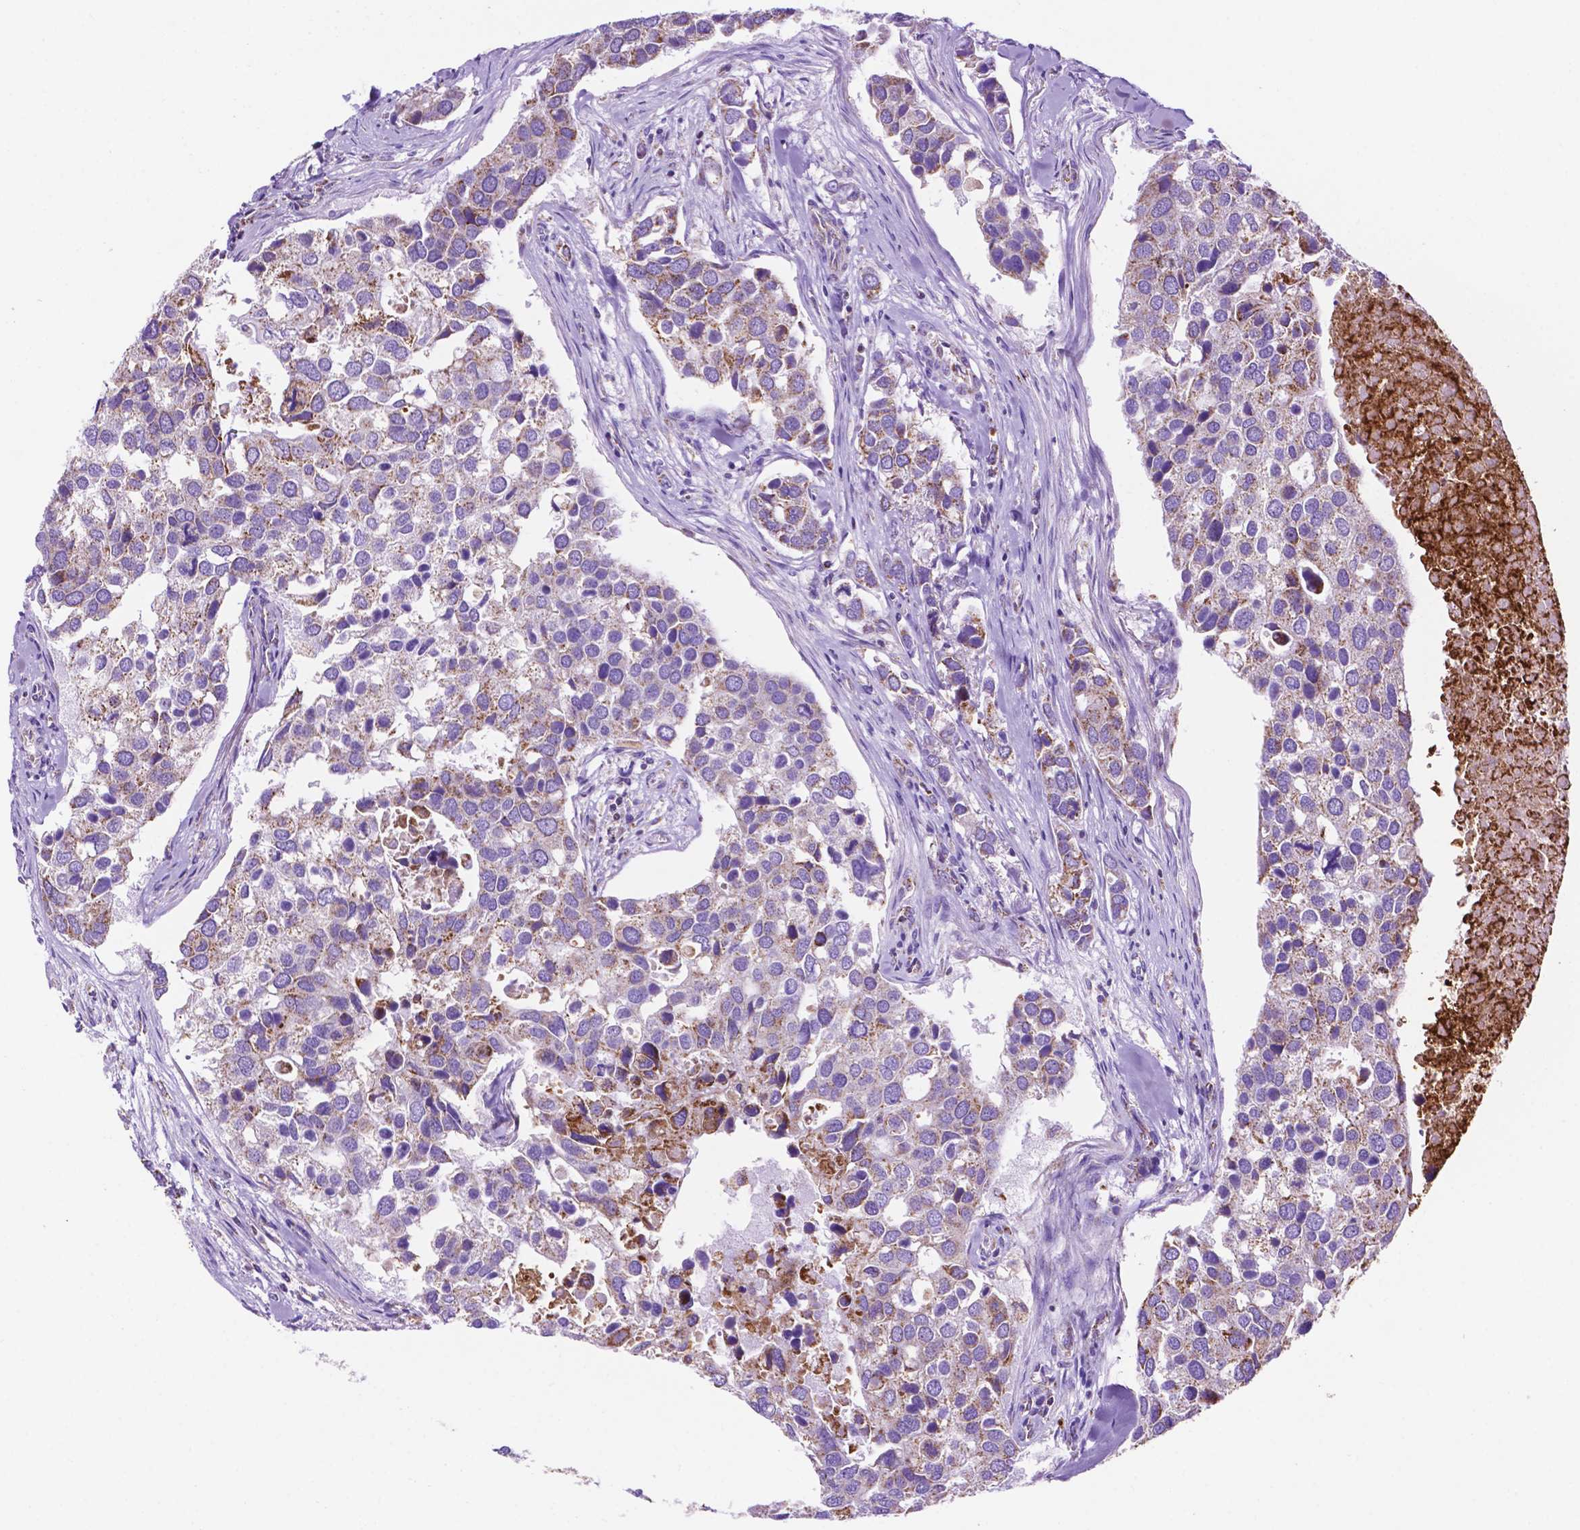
{"staining": {"intensity": "moderate", "quantity": "<25%", "location": "cytoplasmic/membranous"}, "tissue": "breast cancer", "cell_type": "Tumor cells", "image_type": "cancer", "snomed": [{"axis": "morphology", "description": "Duct carcinoma"}, {"axis": "topography", "description": "Breast"}], "caption": "Tumor cells demonstrate low levels of moderate cytoplasmic/membranous expression in approximately <25% of cells in human breast cancer.", "gene": "GDPD5", "patient": {"sex": "female", "age": 83}}